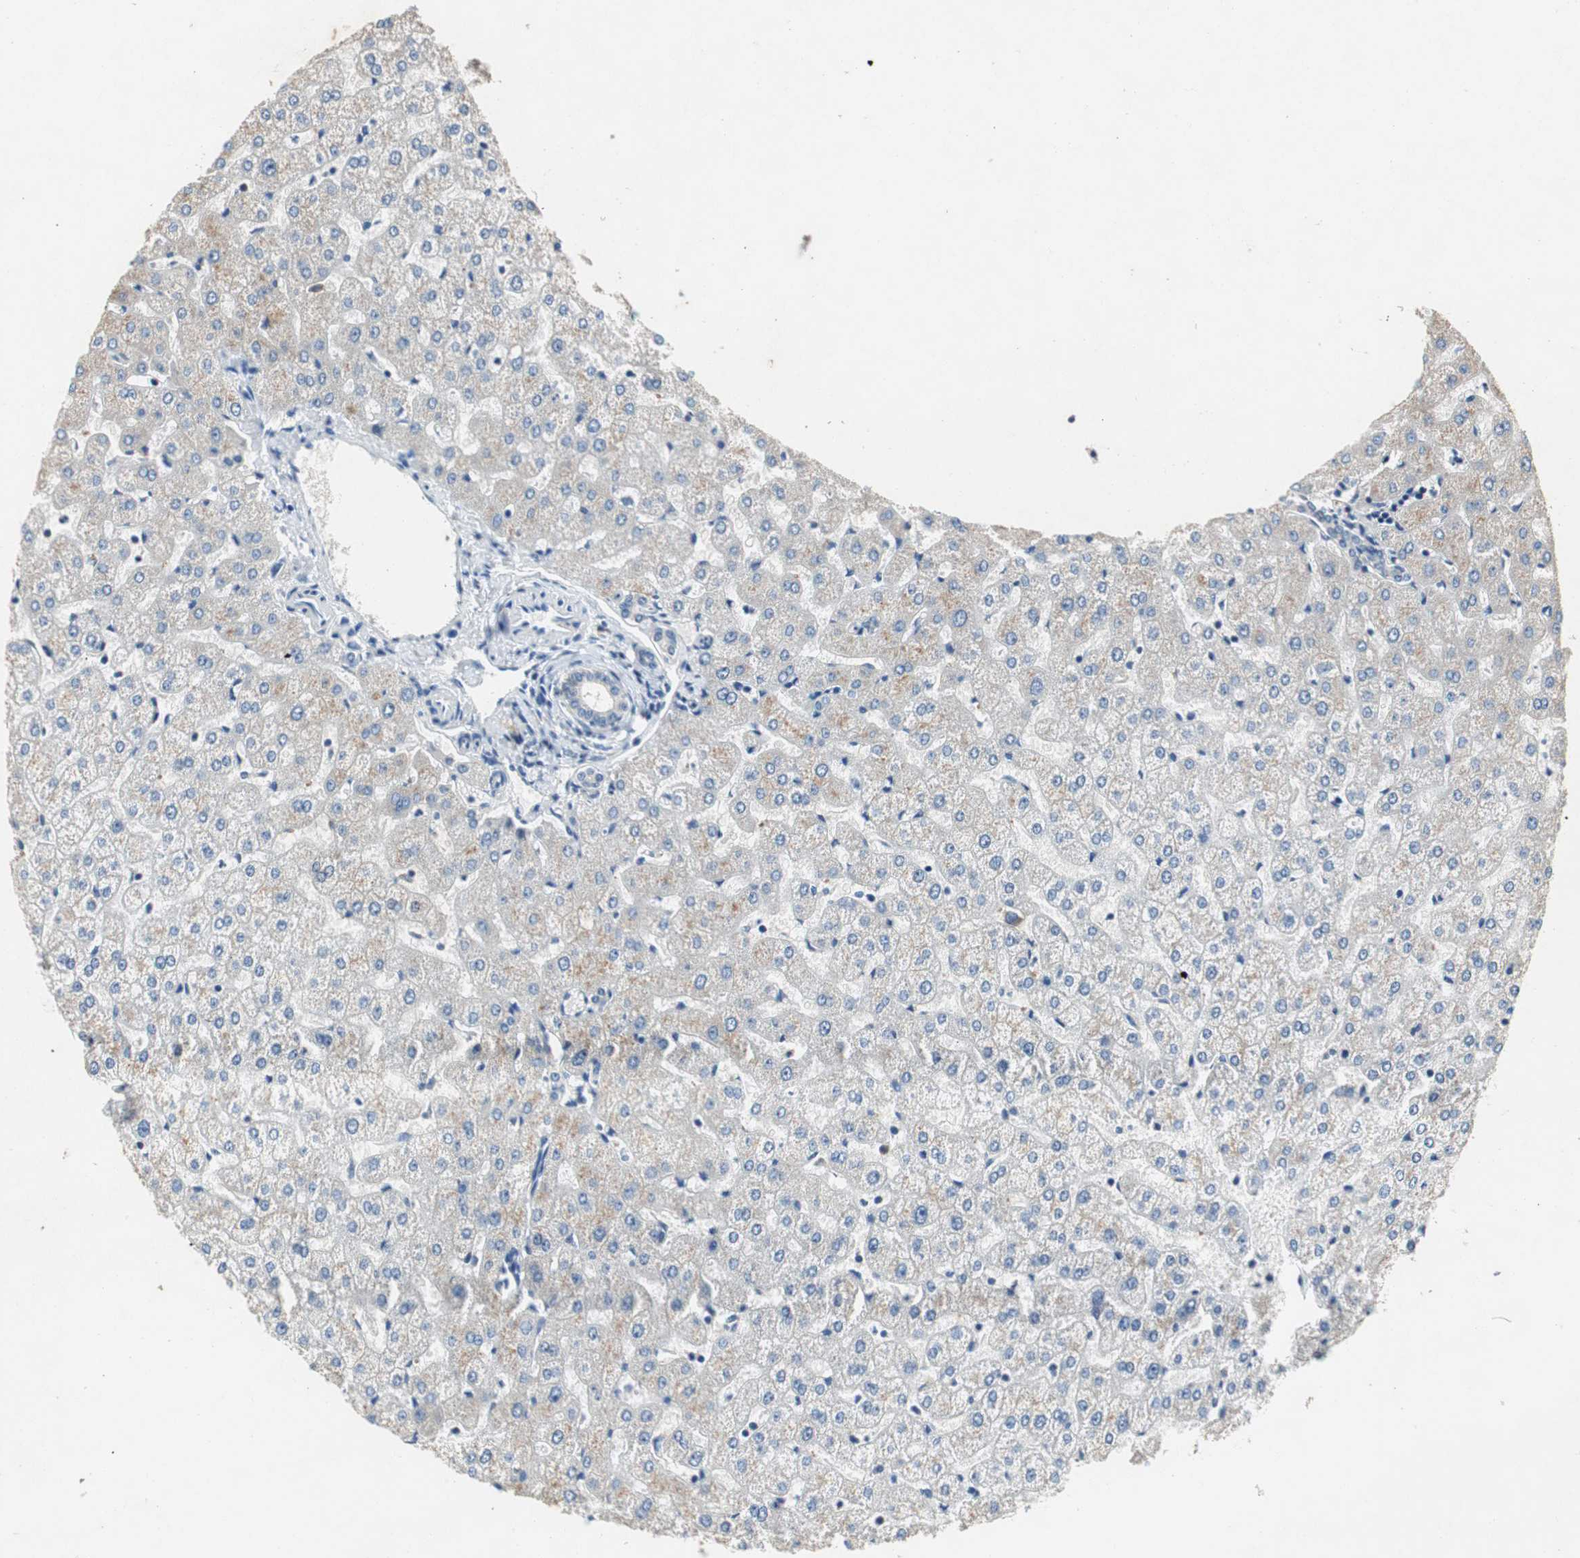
{"staining": {"intensity": "negative", "quantity": "none", "location": "none"}, "tissue": "liver", "cell_type": "Cholangiocytes", "image_type": "normal", "snomed": [{"axis": "morphology", "description": "Normal tissue, NOS"}, {"axis": "morphology", "description": "Fibrosis, NOS"}, {"axis": "topography", "description": "Liver"}], "caption": "Micrograph shows no protein positivity in cholangiocytes of unremarkable liver. The staining was performed using DAB (3,3'-diaminobenzidine) to visualize the protein expression in brown, while the nuclei were stained in blue with hematoxylin (Magnification: 20x).", "gene": "RPL35", "patient": {"sex": "female", "age": 29}}